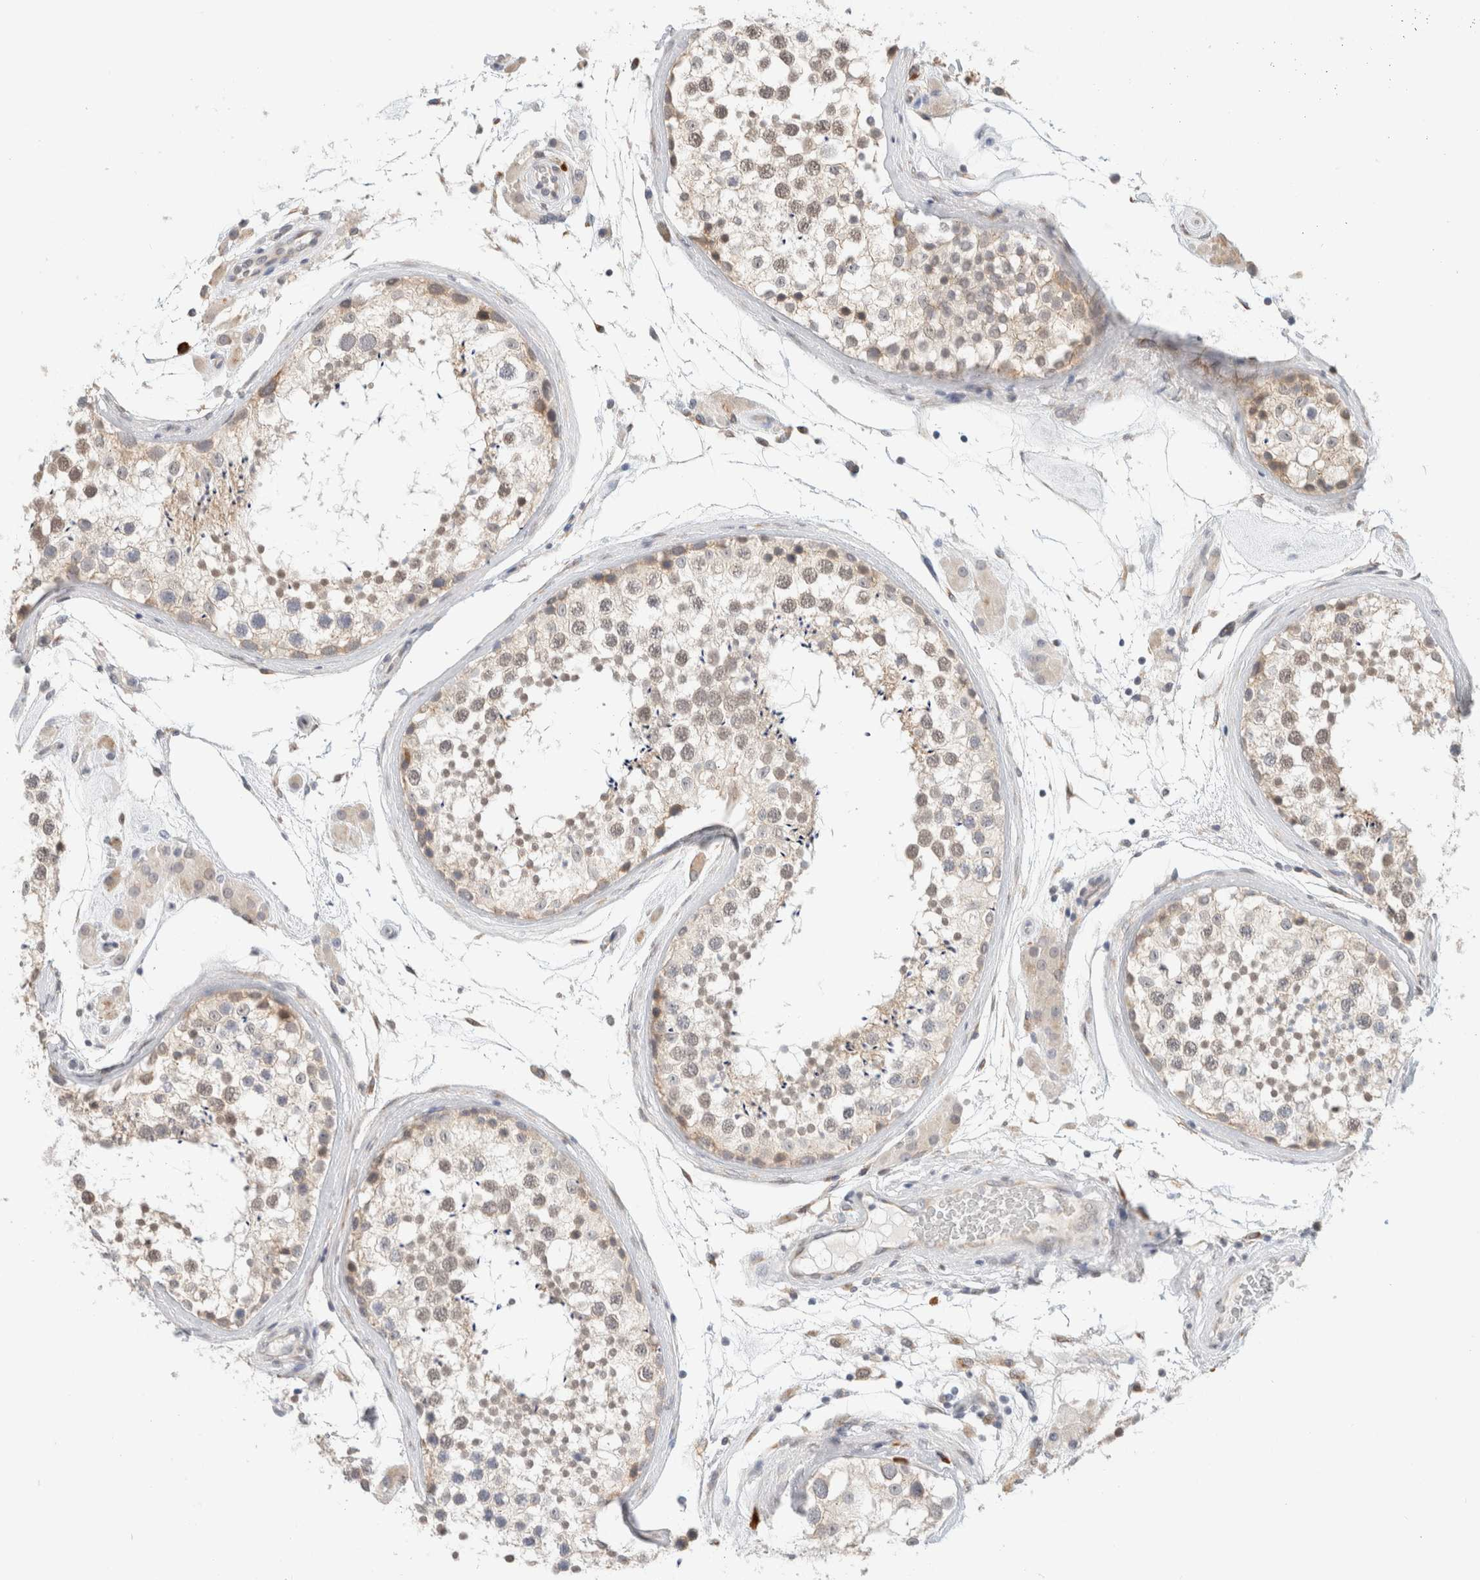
{"staining": {"intensity": "weak", "quantity": "25%-75%", "location": "cytoplasmic/membranous,nuclear"}, "tissue": "testis", "cell_type": "Cells in seminiferous ducts", "image_type": "normal", "snomed": [{"axis": "morphology", "description": "Normal tissue, NOS"}, {"axis": "topography", "description": "Testis"}], "caption": "The photomicrograph exhibits immunohistochemical staining of benign testis. There is weak cytoplasmic/membranous,nuclear expression is appreciated in approximately 25%-75% of cells in seminiferous ducts.", "gene": "HDLBP", "patient": {"sex": "male", "age": 46}}